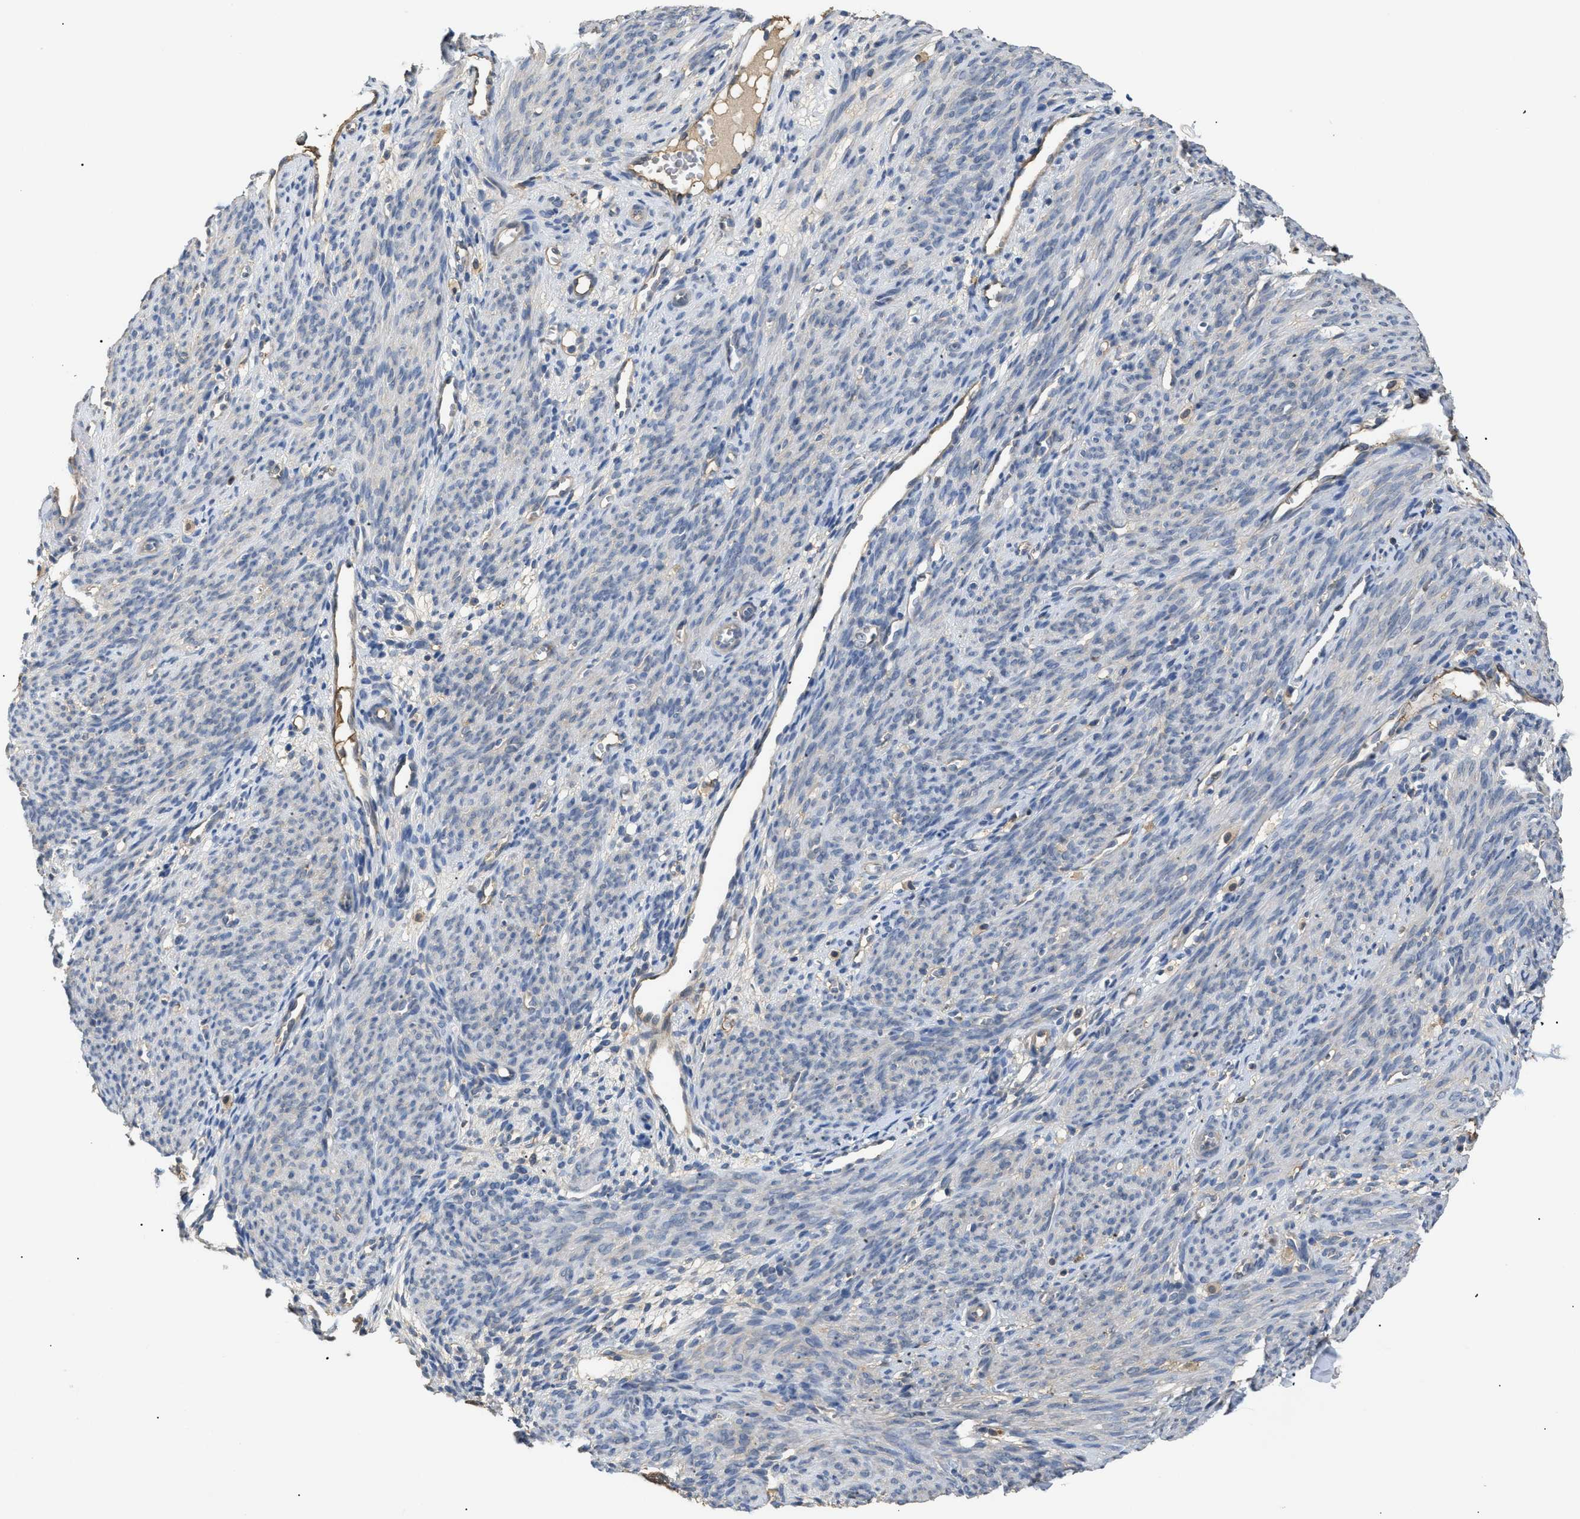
{"staining": {"intensity": "negative", "quantity": "none", "location": "none"}, "tissue": "endometrium", "cell_type": "Cells in endometrial stroma", "image_type": "normal", "snomed": [{"axis": "morphology", "description": "Normal tissue, NOS"}, {"axis": "morphology", "description": "Adenocarcinoma, NOS"}, {"axis": "topography", "description": "Endometrium"}, {"axis": "topography", "description": "Ovary"}], "caption": "An immunohistochemistry photomicrograph of unremarkable endometrium is shown. There is no staining in cells in endometrial stroma of endometrium. The staining was performed using DAB to visualize the protein expression in brown, while the nuclei were stained in blue with hematoxylin (Magnification: 20x).", "gene": "ANXA4", "patient": {"sex": "female", "age": 68}}